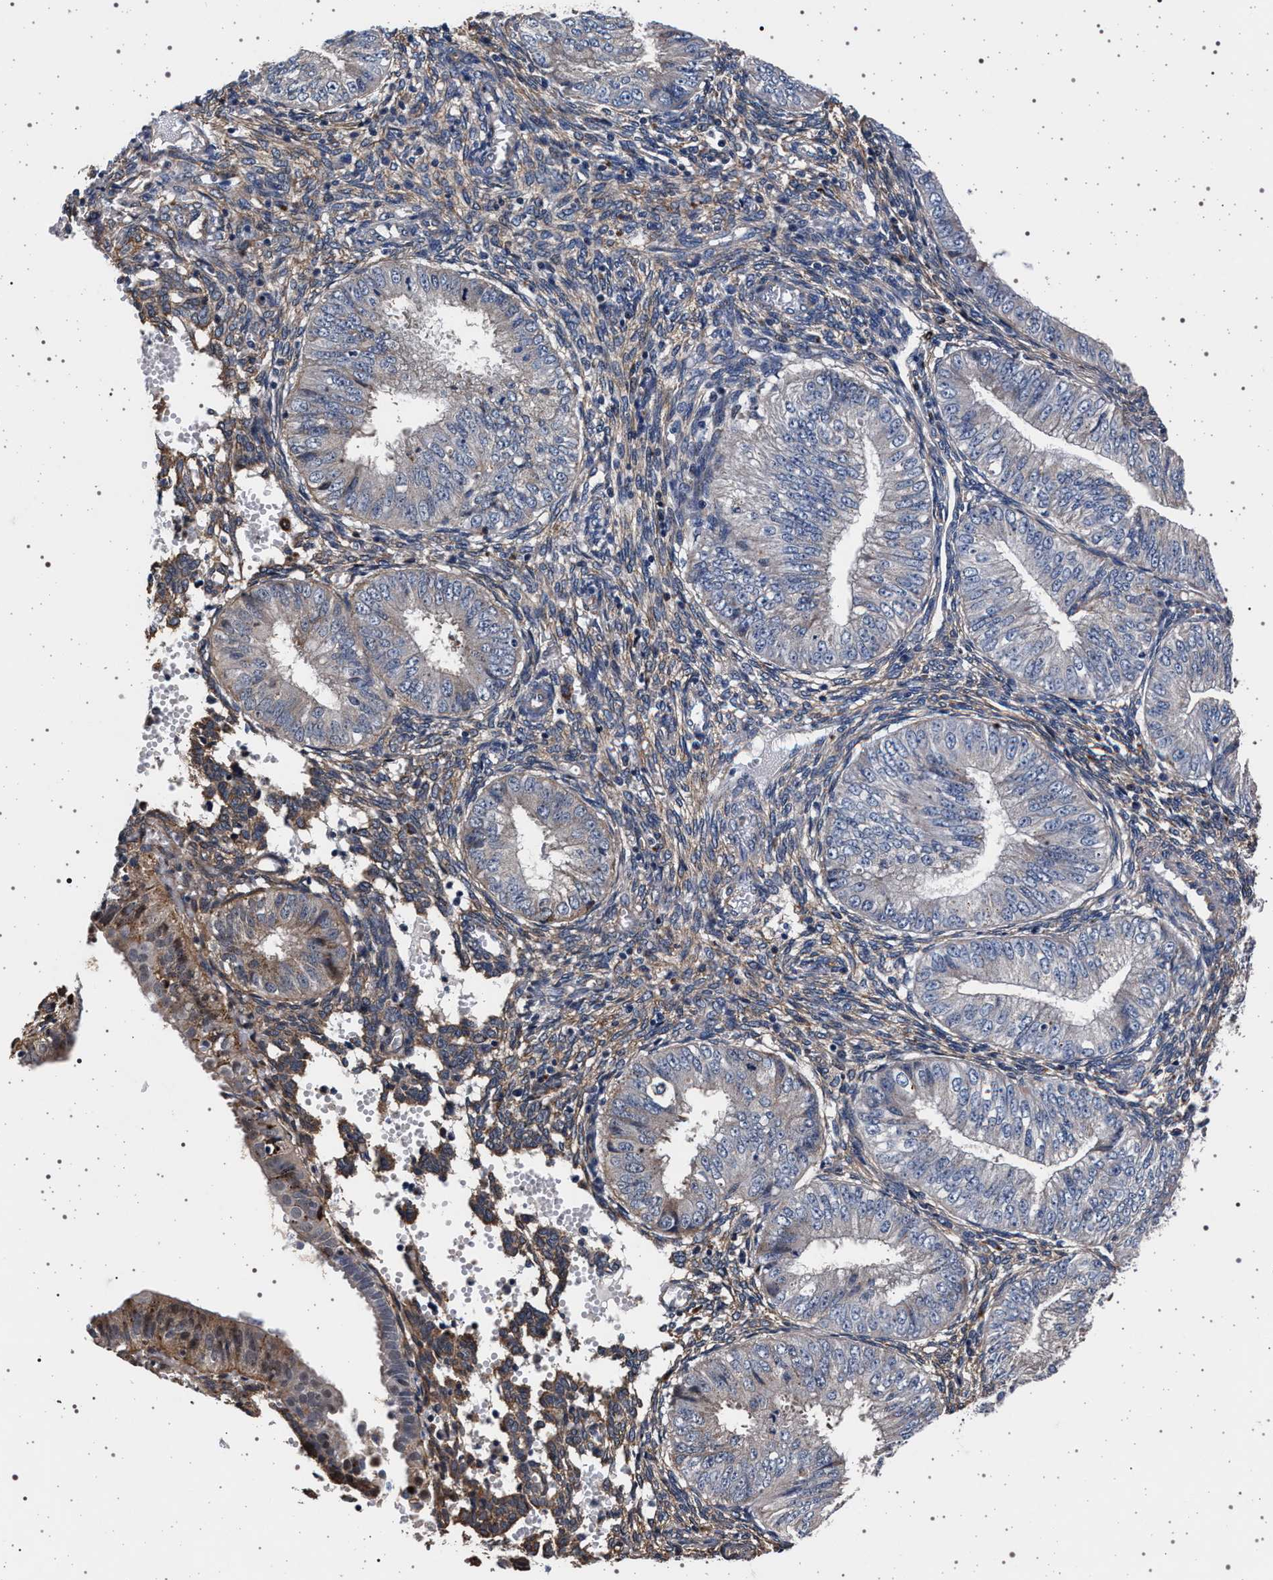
{"staining": {"intensity": "negative", "quantity": "none", "location": "none"}, "tissue": "endometrial cancer", "cell_type": "Tumor cells", "image_type": "cancer", "snomed": [{"axis": "morphology", "description": "Normal tissue, NOS"}, {"axis": "morphology", "description": "Adenocarcinoma, NOS"}, {"axis": "topography", "description": "Endometrium"}], "caption": "IHC of human endometrial cancer demonstrates no positivity in tumor cells.", "gene": "KCNK6", "patient": {"sex": "female", "age": 53}}